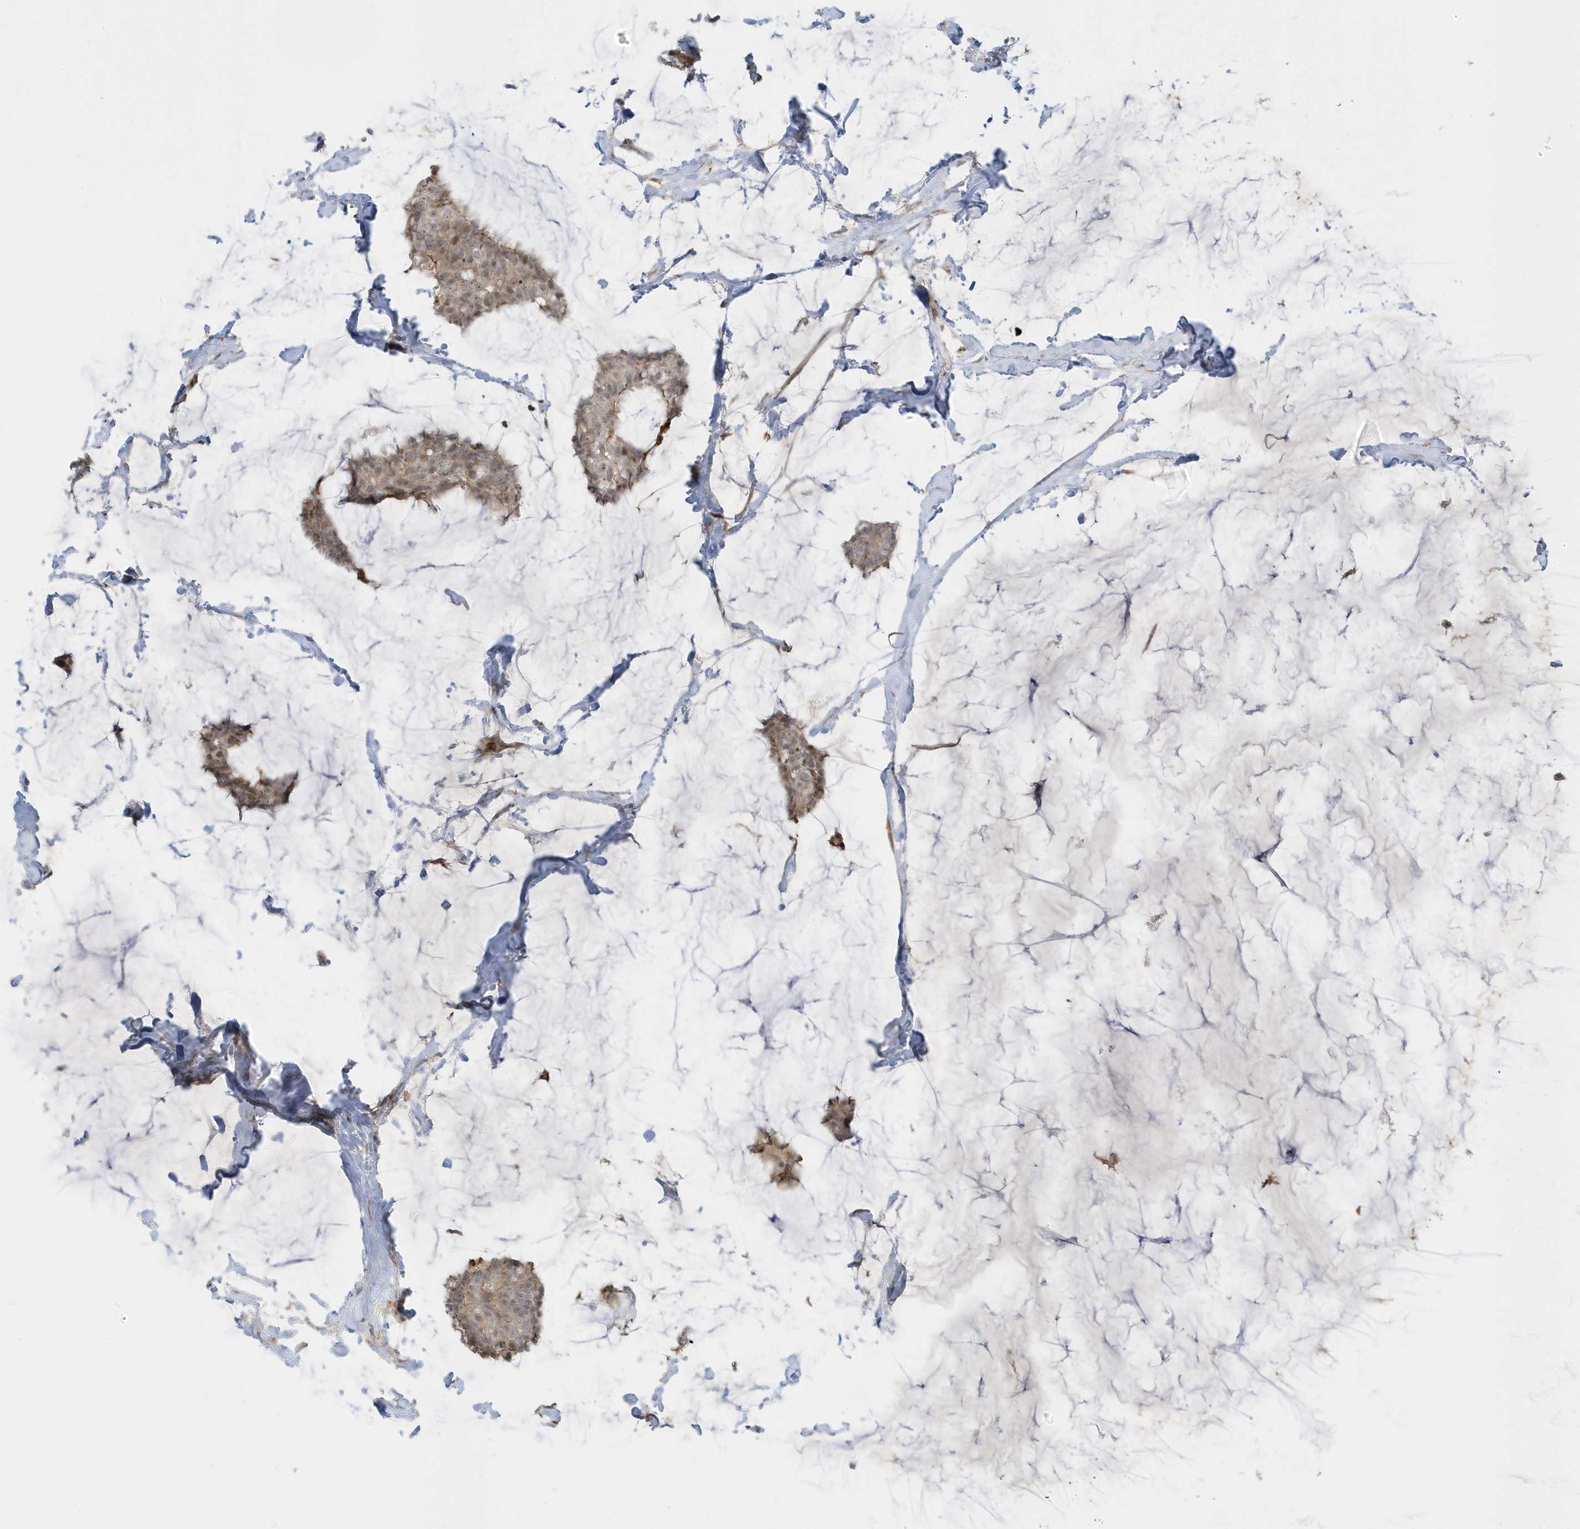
{"staining": {"intensity": "weak", "quantity": "25%-75%", "location": "cytoplasmic/membranous,nuclear"}, "tissue": "breast cancer", "cell_type": "Tumor cells", "image_type": "cancer", "snomed": [{"axis": "morphology", "description": "Duct carcinoma"}, {"axis": "topography", "description": "Breast"}], "caption": "Tumor cells exhibit weak cytoplasmic/membranous and nuclear positivity in about 25%-75% of cells in breast intraductal carcinoma.", "gene": "ZBTB8A", "patient": {"sex": "female", "age": 93}}